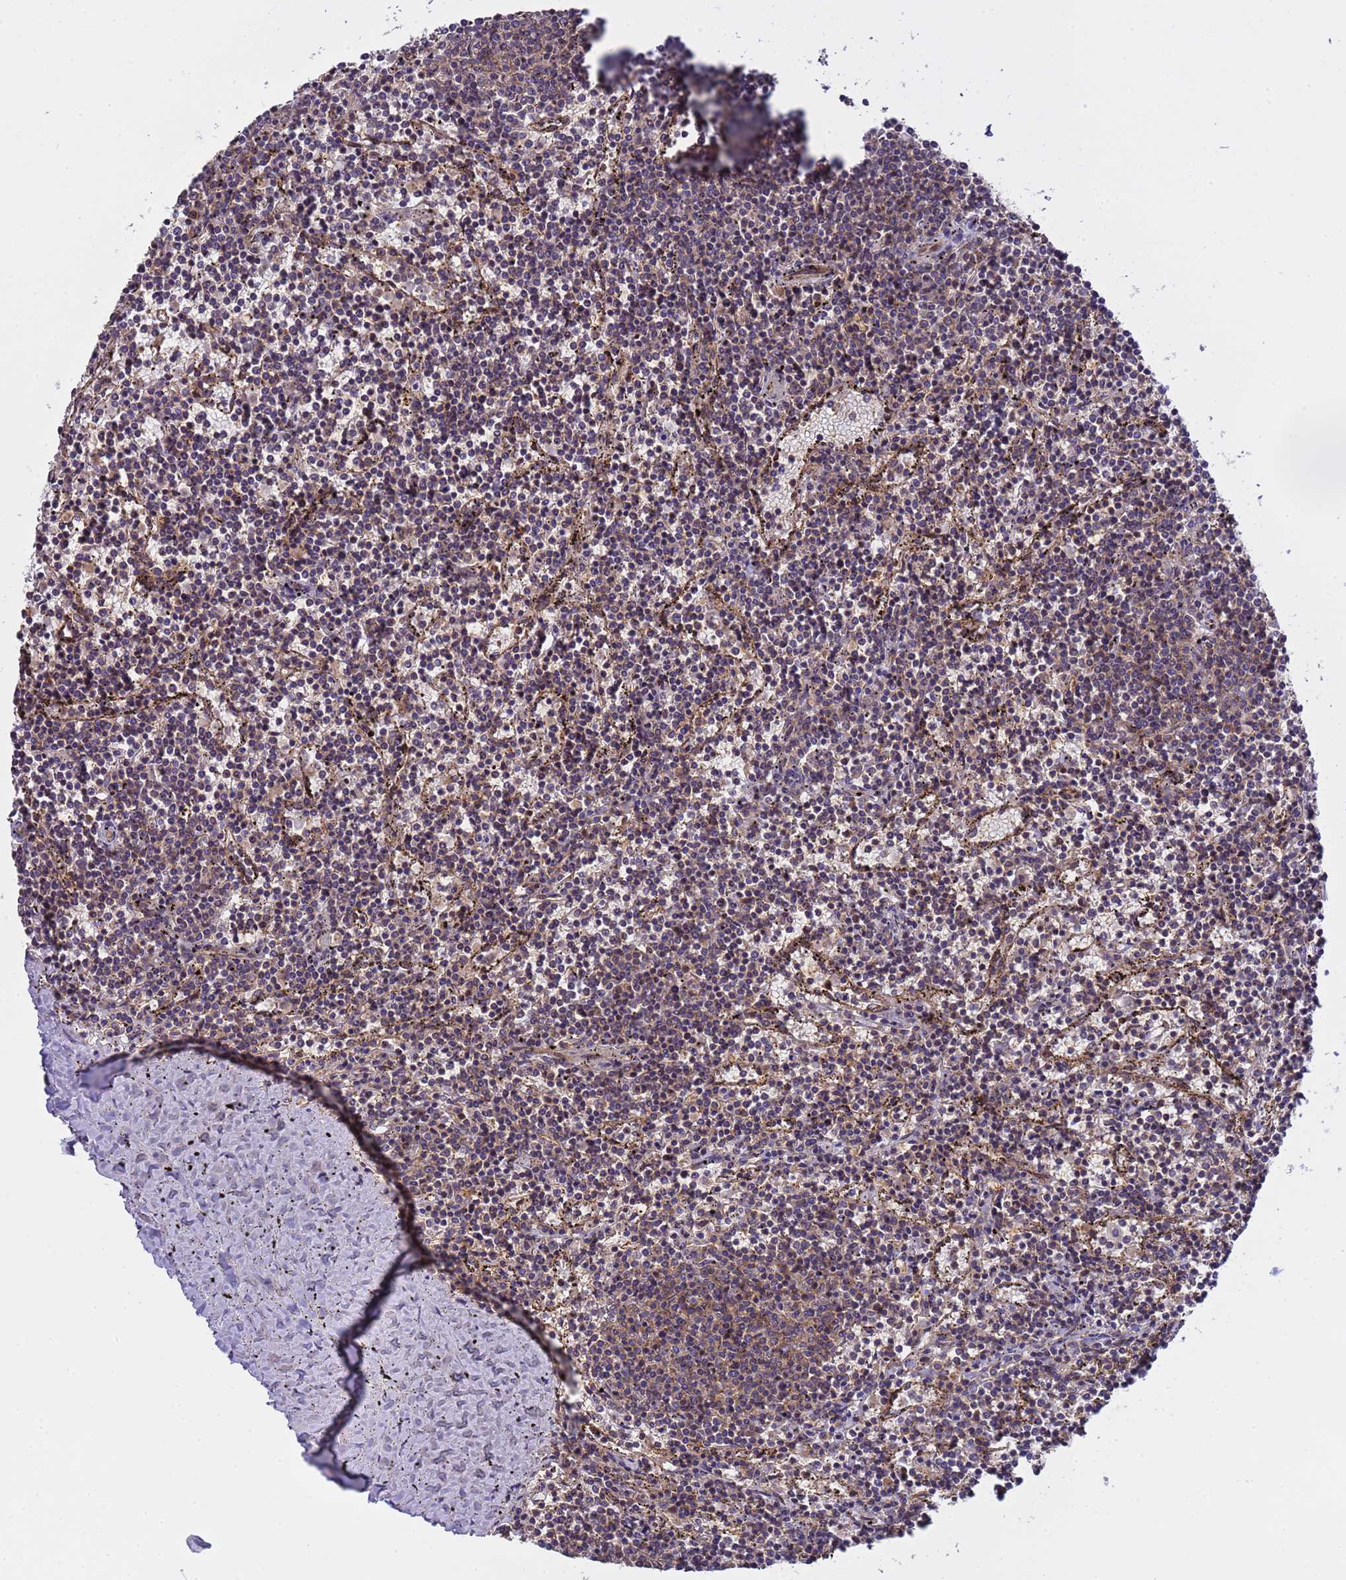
{"staining": {"intensity": "negative", "quantity": "none", "location": "none"}, "tissue": "lymphoma", "cell_type": "Tumor cells", "image_type": "cancer", "snomed": [{"axis": "morphology", "description": "Malignant lymphoma, non-Hodgkin's type, Low grade"}, {"axis": "topography", "description": "Spleen"}], "caption": "A high-resolution image shows immunohistochemistry (IHC) staining of low-grade malignant lymphoma, non-Hodgkin's type, which exhibits no significant positivity in tumor cells.", "gene": "EMC2", "patient": {"sex": "female", "age": 50}}